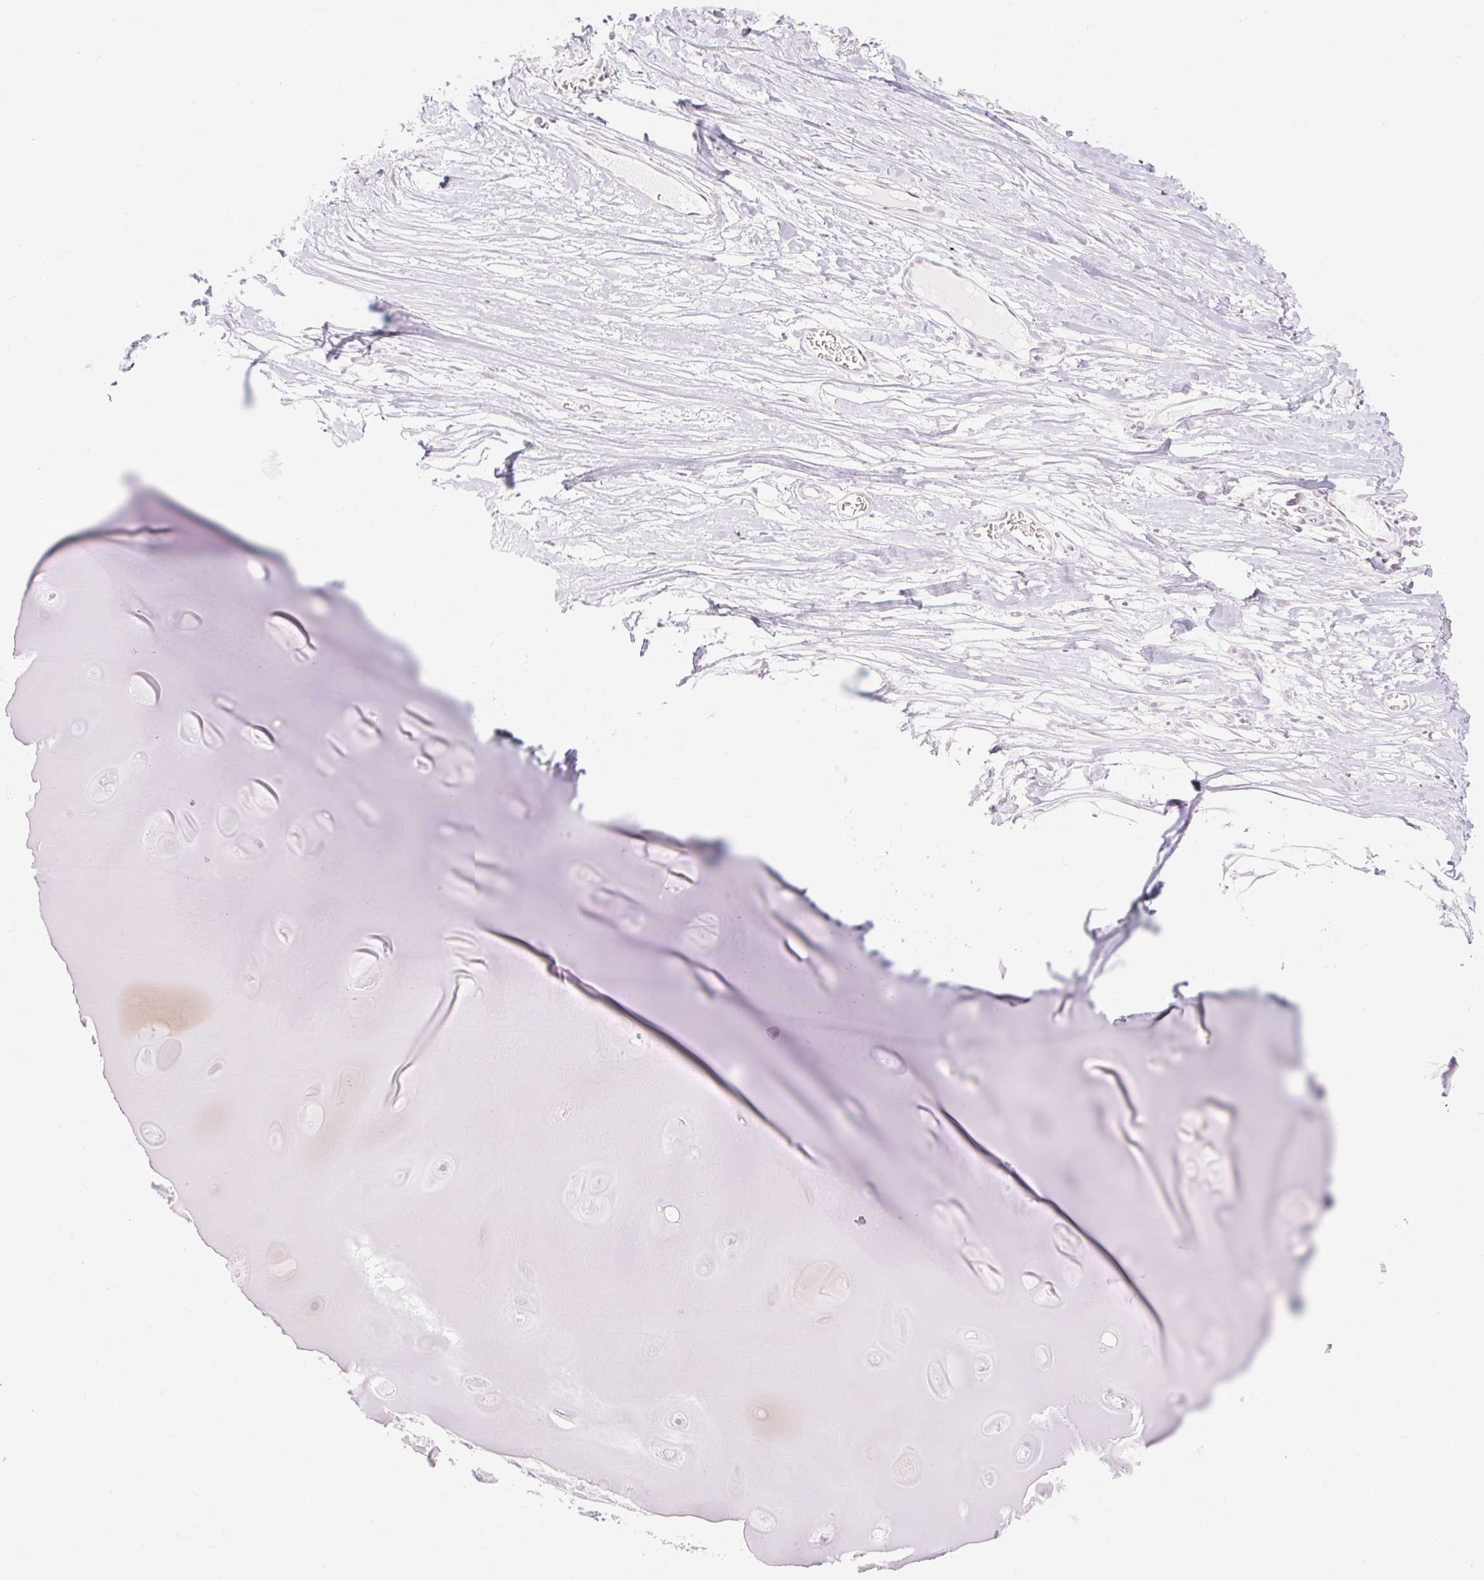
{"staining": {"intensity": "negative", "quantity": "none", "location": "none"}, "tissue": "adipose tissue", "cell_type": "Adipocytes", "image_type": "normal", "snomed": [{"axis": "morphology", "description": "Normal tissue, NOS"}, {"axis": "topography", "description": "Cartilage tissue"}], "caption": "Adipocytes are negative for protein expression in unremarkable human adipose tissue. (DAB (3,3'-diaminobenzidine) IHC, high magnification).", "gene": "MYO1D", "patient": {"sex": "male", "age": 57}}